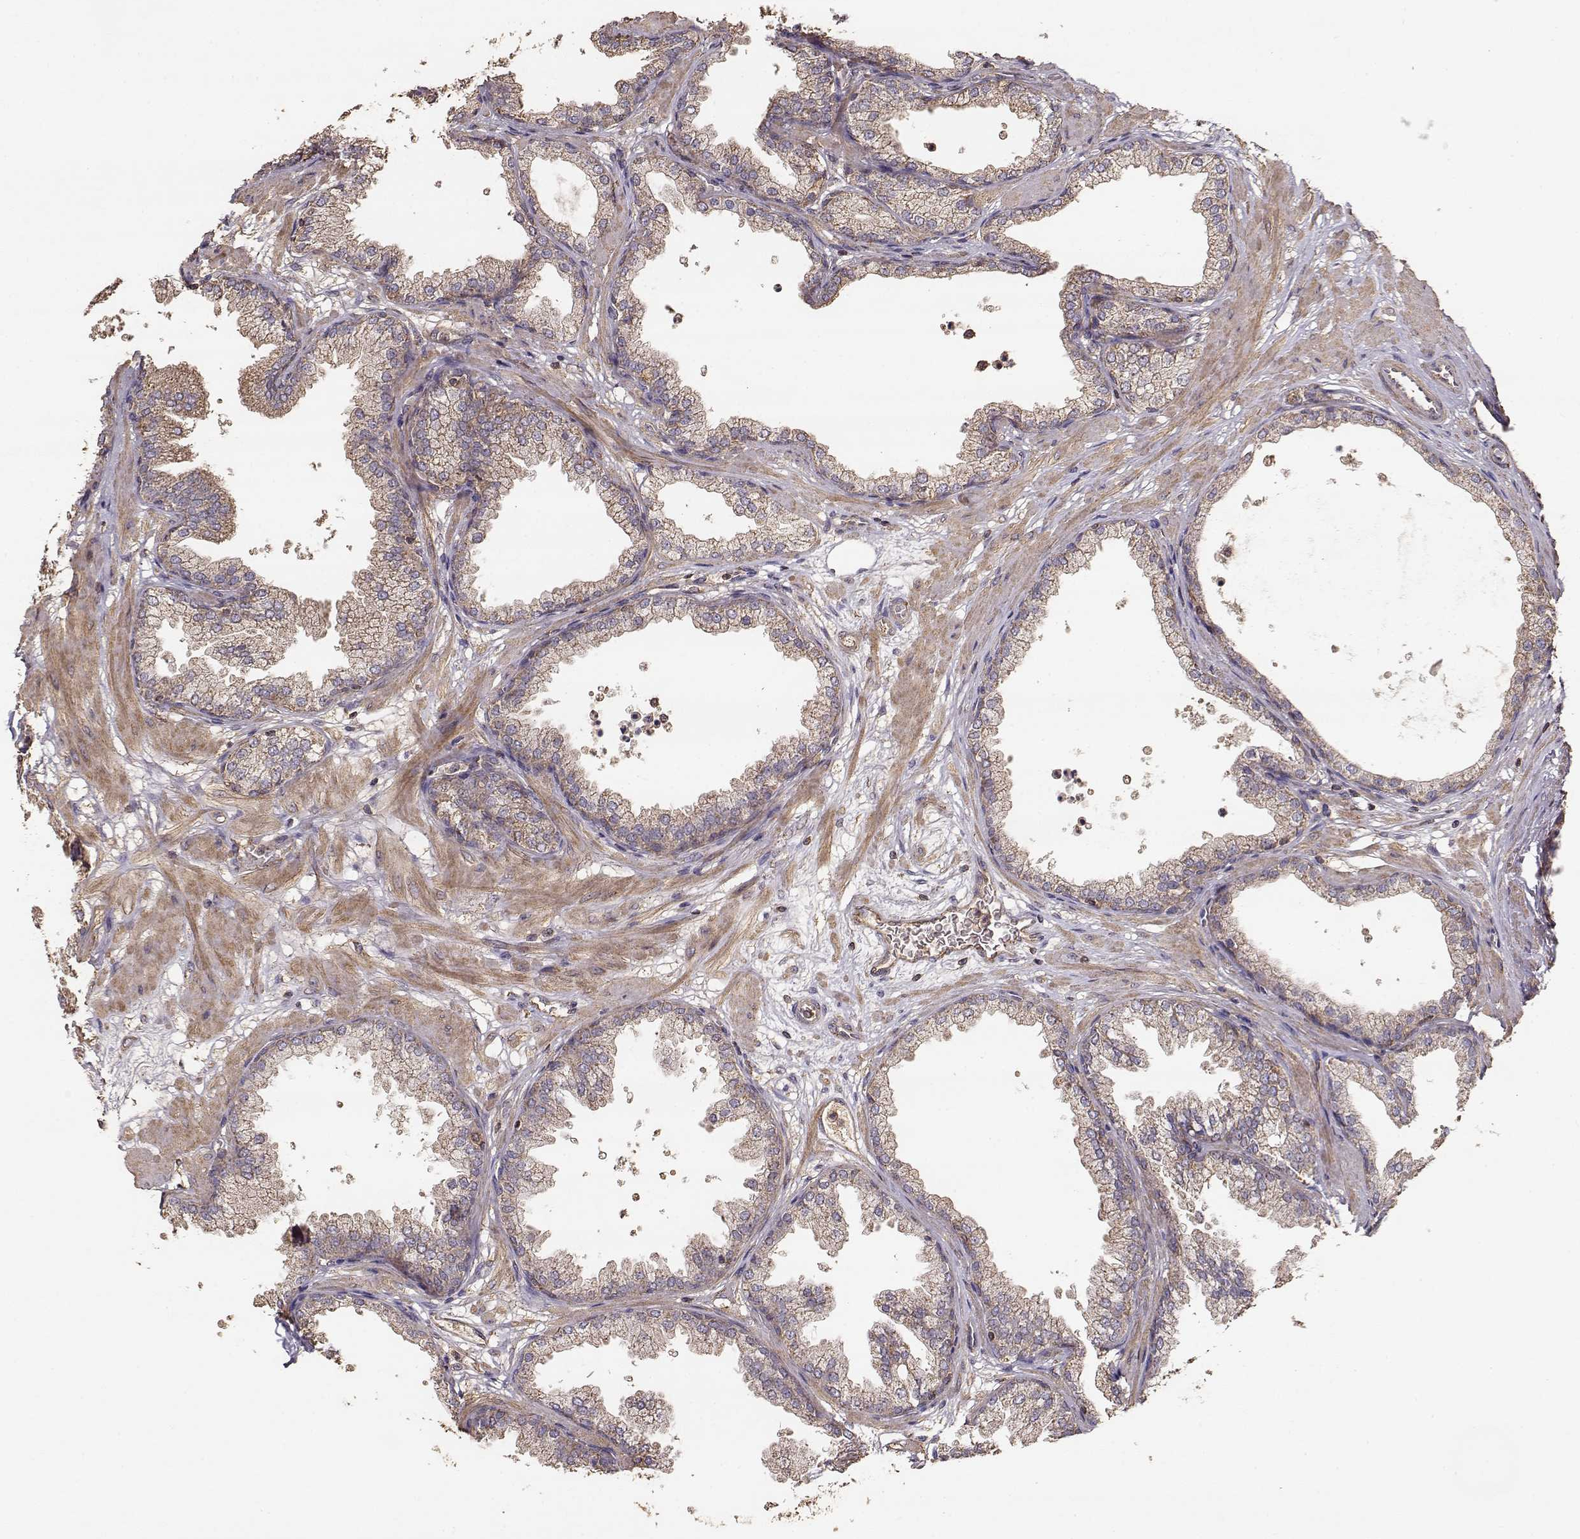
{"staining": {"intensity": "weak", "quantity": ">75%", "location": "cytoplasmic/membranous"}, "tissue": "prostate", "cell_type": "Glandular cells", "image_type": "normal", "snomed": [{"axis": "morphology", "description": "Normal tissue, NOS"}, {"axis": "topography", "description": "Prostate"}], "caption": "Protein expression analysis of normal prostate reveals weak cytoplasmic/membranous expression in approximately >75% of glandular cells. (DAB (3,3'-diaminobenzidine) IHC, brown staining for protein, blue staining for nuclei).", "gene": "TARS3", "patient": {"sex": "male", "age": 37}}